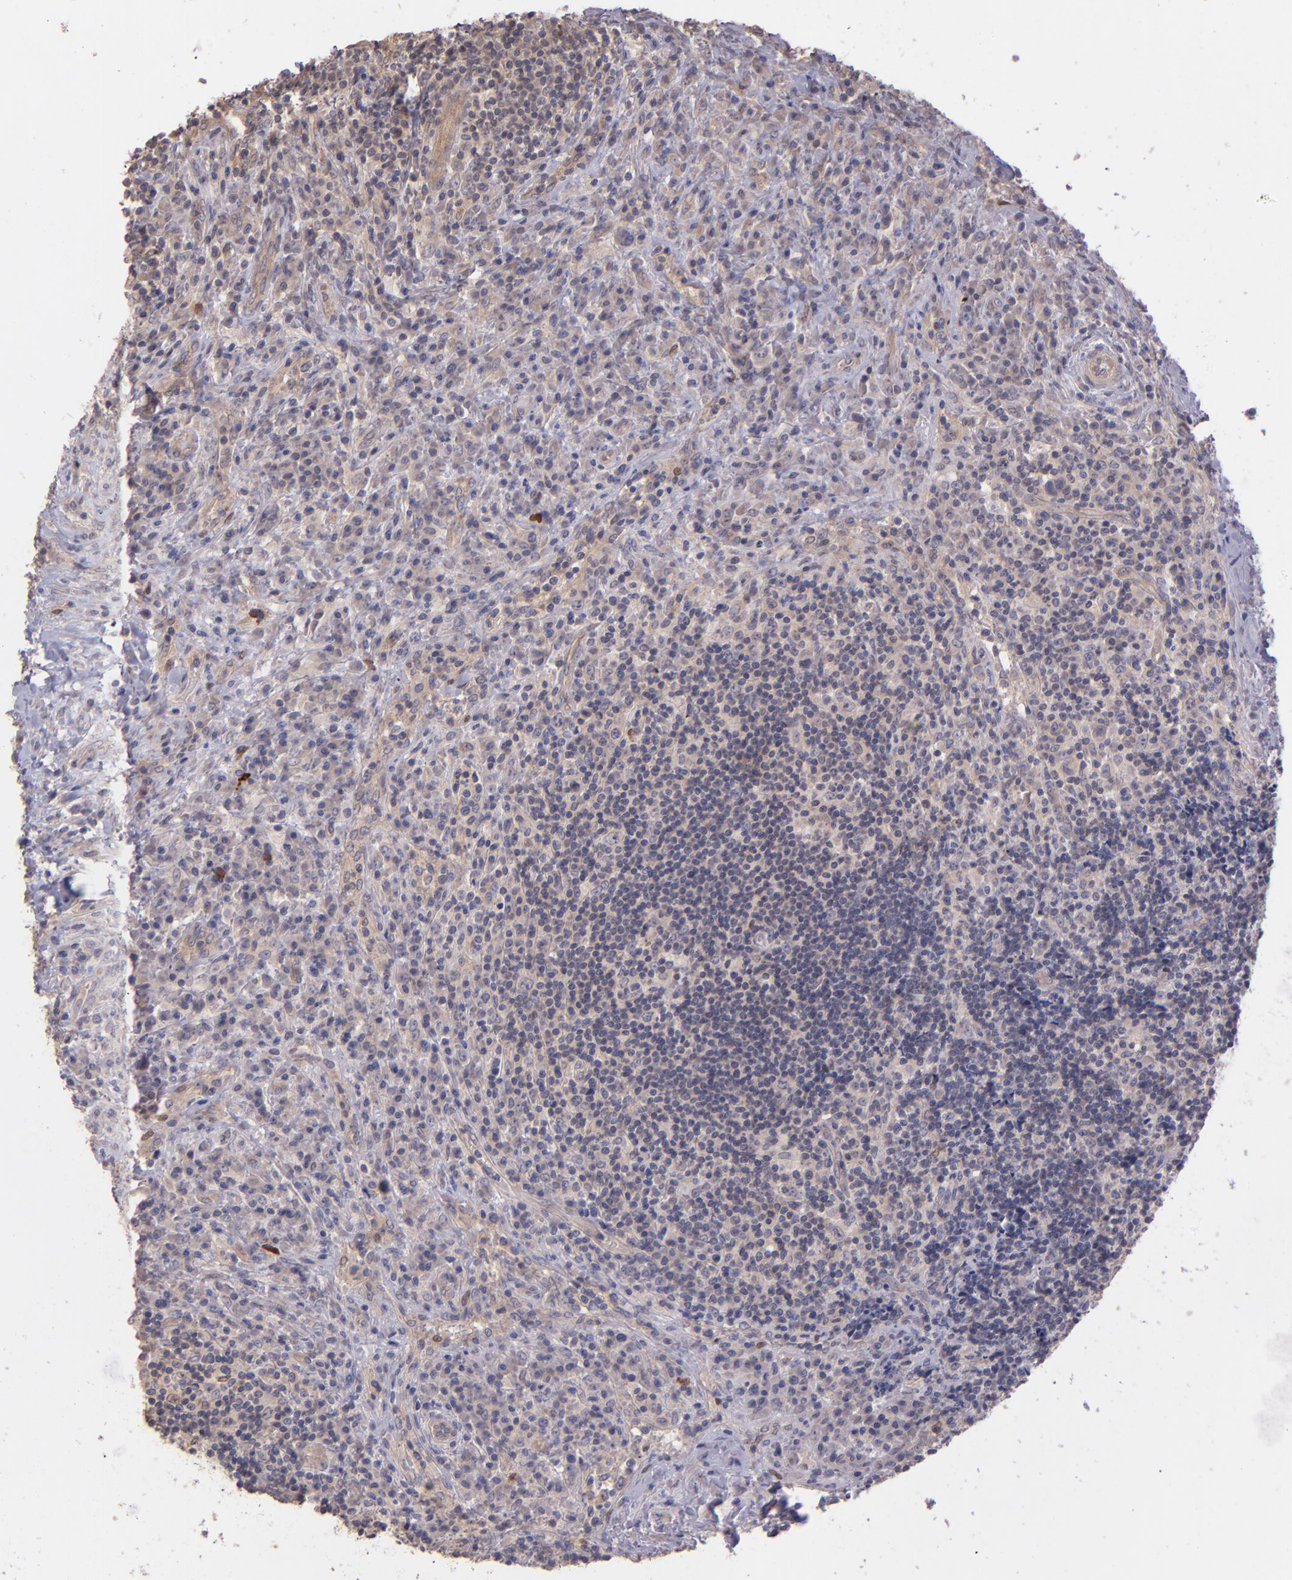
{"staining": {"intensity": "weak", "quantity": "<25%", "location": "cytoplasmic/membranous"}, "tissue": "lymphoma", "cell_type": "Tumor cells", "image_type": "cancer", "snomed": [{"axis": "morphology", "description": "Hodgkin's disease, NOS"}, {"axis": "topography", "description": "Lymph node"}], "caption": "Immunohistochemistry (IHC) photomicrograph of lymphoma stained for a protein (brown), which demonstrates no expression in tumor cells.", "gene": "NUP62CL", "patient": {"sex": "female", "age": 25}}